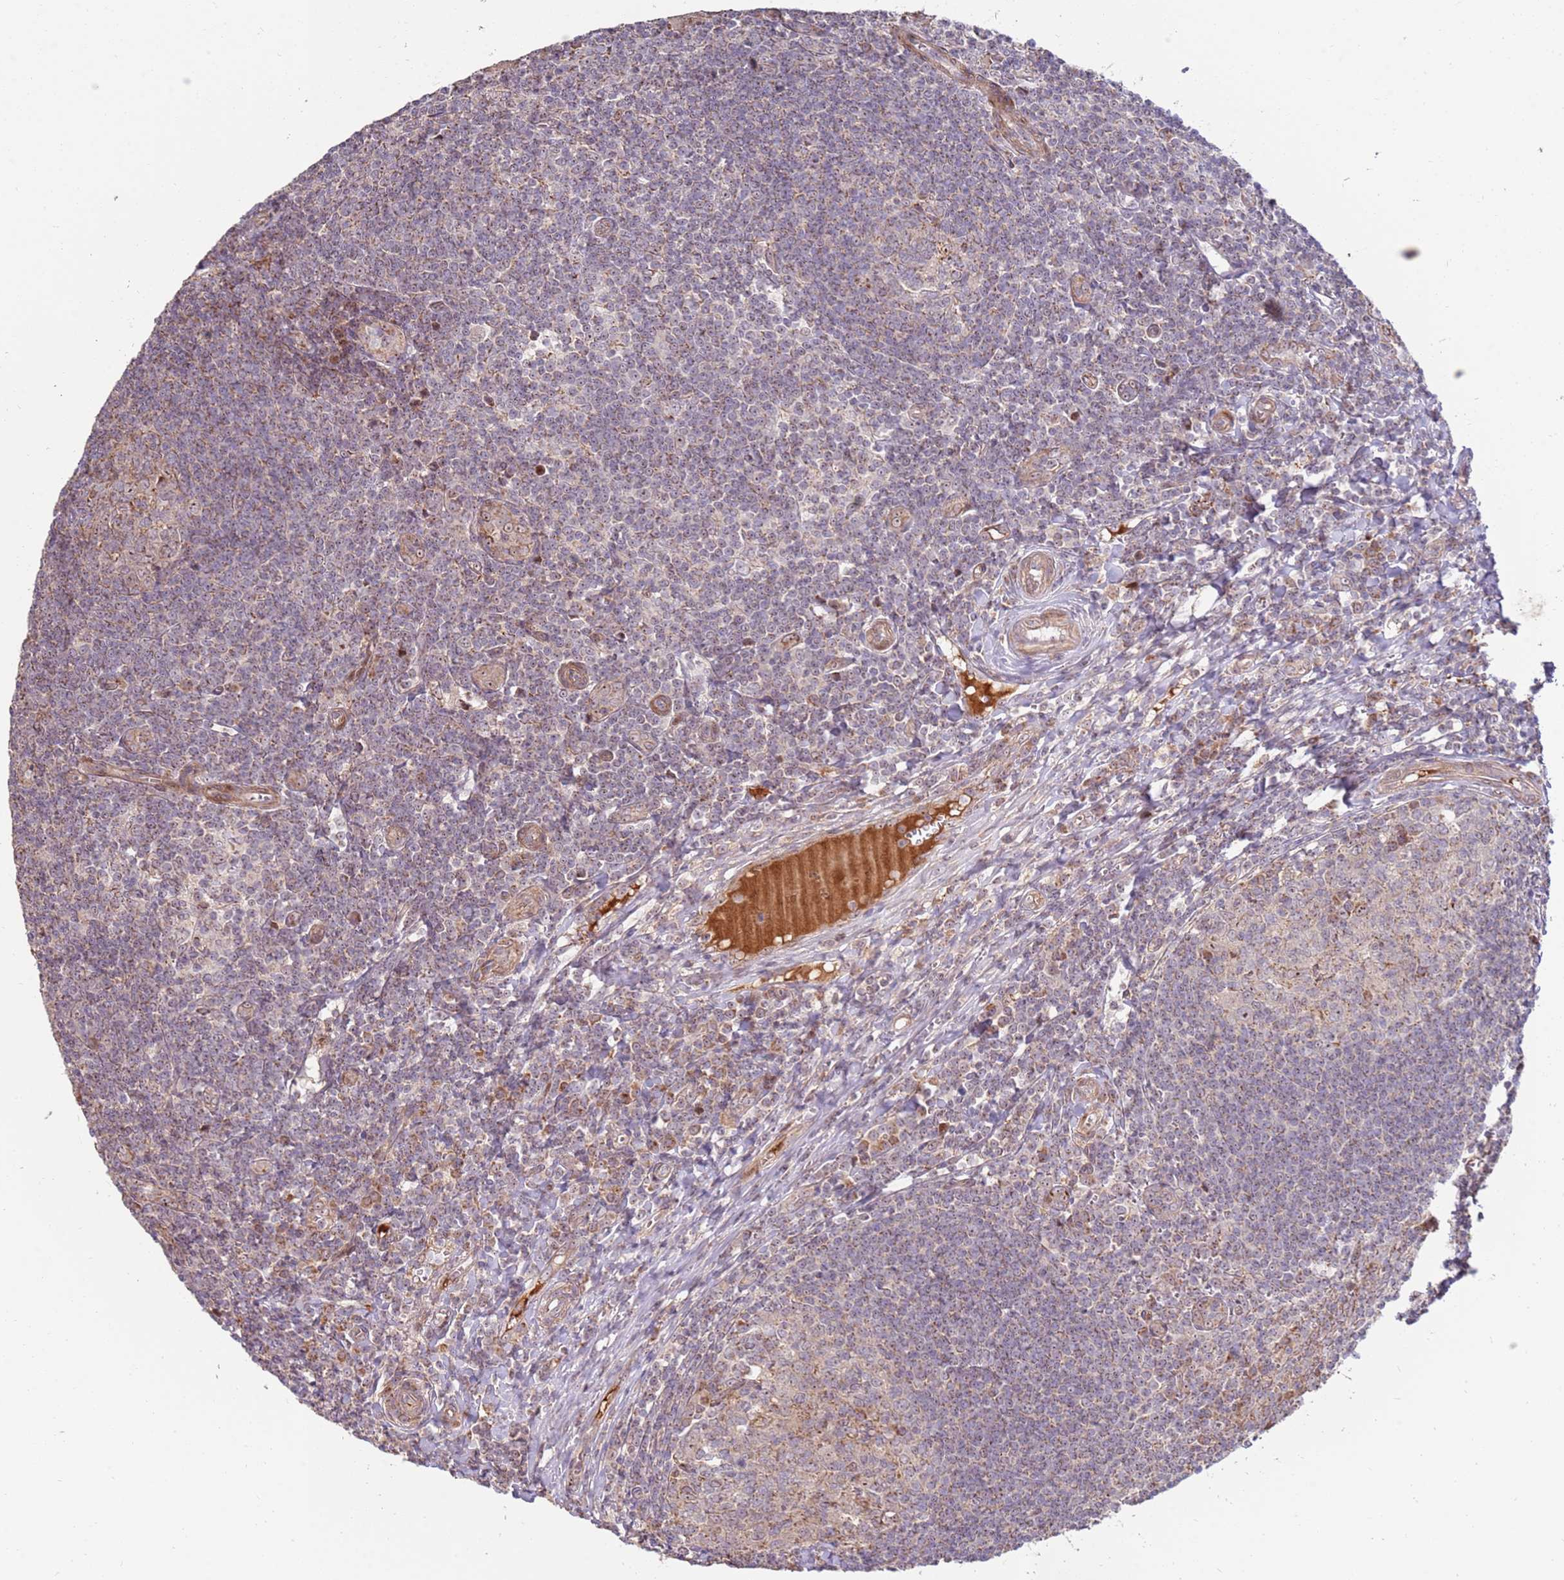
{"staining": {"intensity": "weak", "quantity": "25%-75%", "location": "cytoplasmic/membranous"}, "tissue": "tonsil", "cell_type": "Germinal center cells", "image_type": "normal", "snomed": [{"axis": "morphology", "description": "Normal tissue, NOS"}, {"axis": "topography", "description": "Tonsil"}], "caption": "About 25%-75% of germinal center cells in normal human tonsil demonstrate weak cytoplasmic/membranous protein expression as visualized by brown immunohistochemical staining.", "gene": "KIF25", "patient": {"sex": "male", "age": 27}}